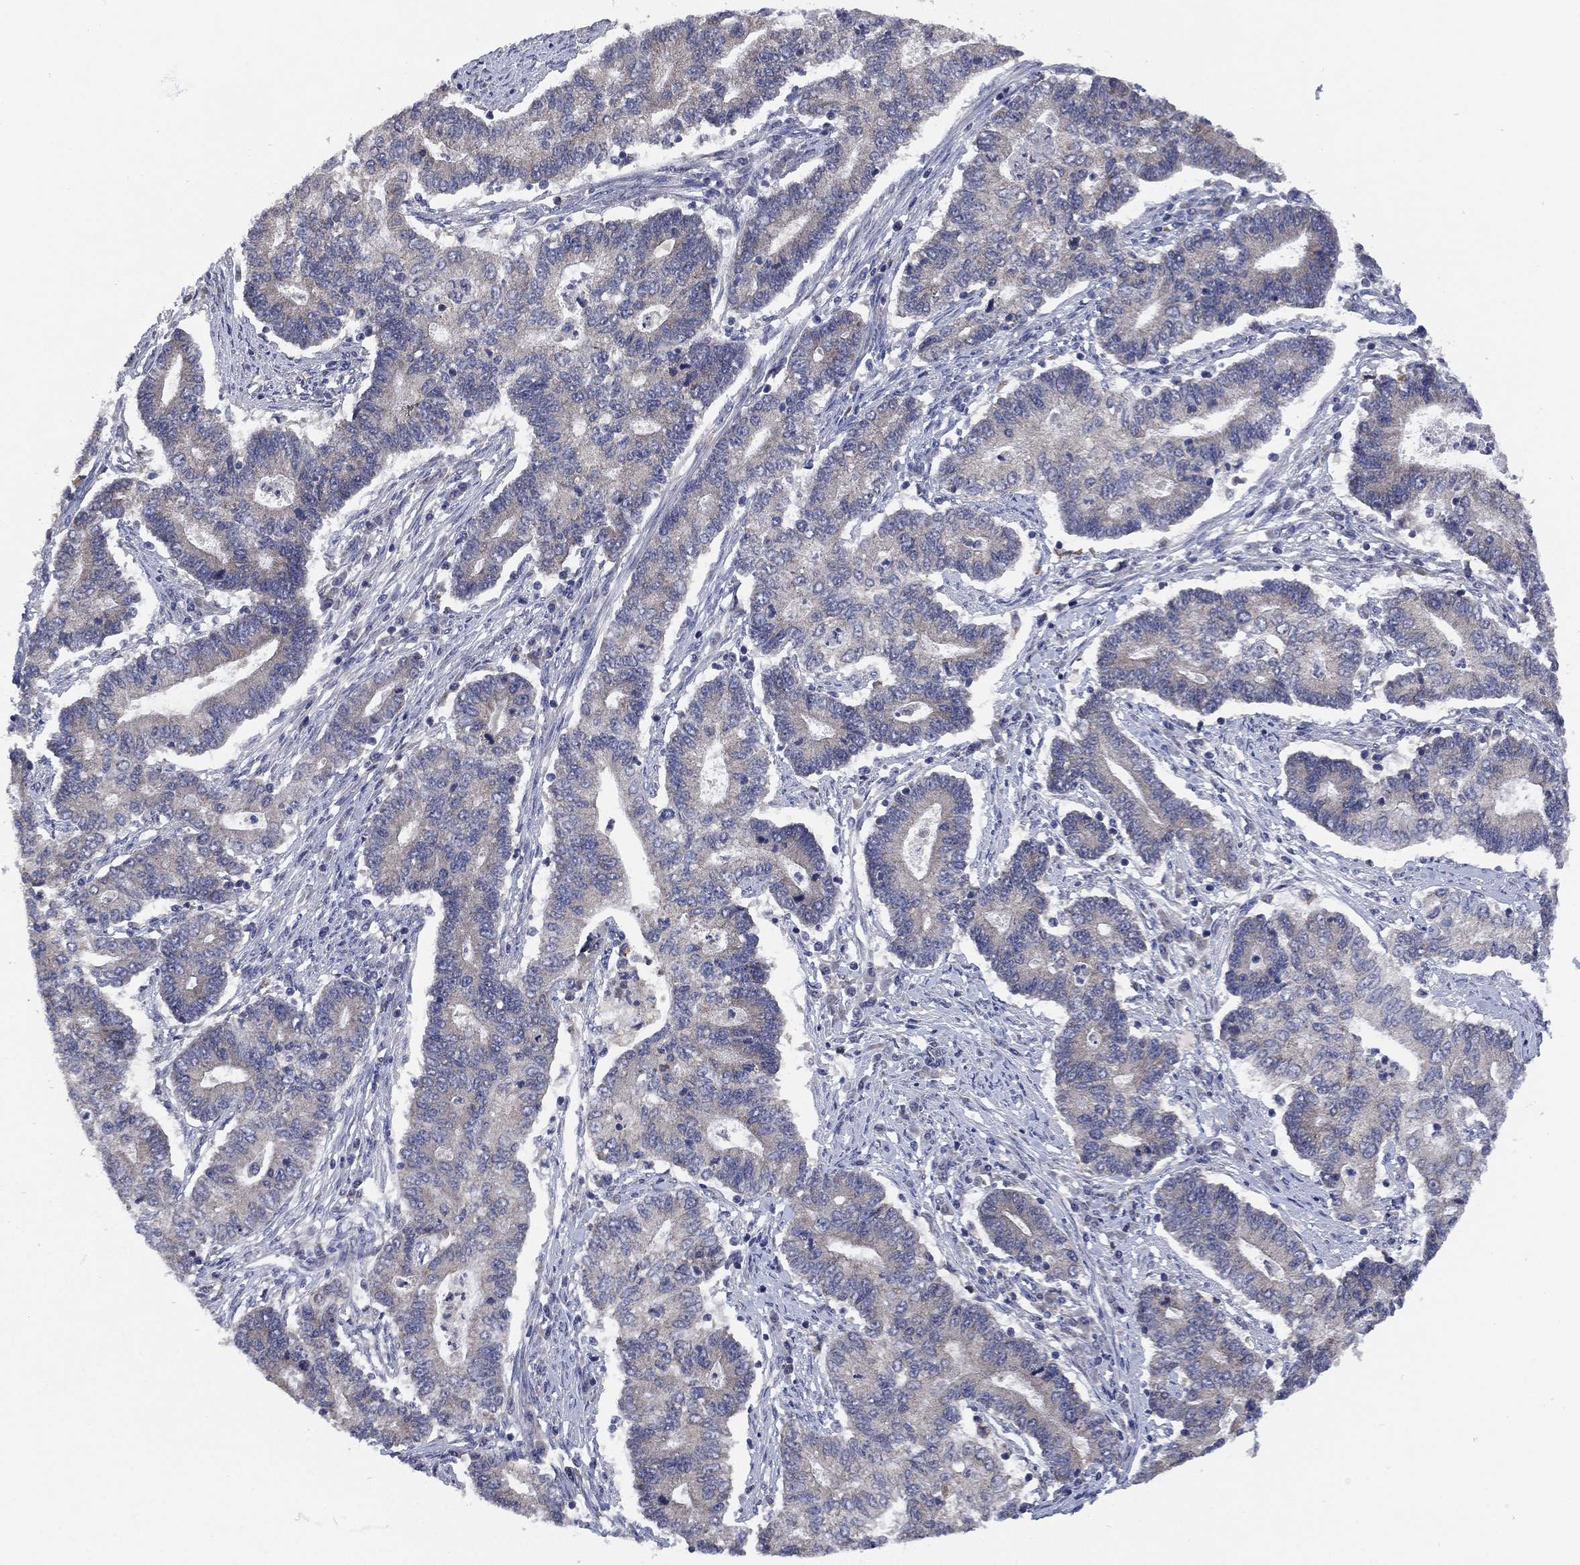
{"staining": {"intensity": "negative", "quantity": "none", "location": "none"}, "tissue": "endometrial cancer", "cell_type": "Tumor cells", "image_type": "cancer", "snomed": [{"axis": "morphology", "description": "Adenocarcinoma, NOS"}, {"axis": "topography", "description": "Uterus"}, {"axis": "topography", "description": "Endometrium"}], "caption": "A micrograph of human endometrial cancer (adenocarcinoma) is negative for staining in tumor cells.", "gene": "SELENOO", "patient": {"sex": "female", "age": 54}}